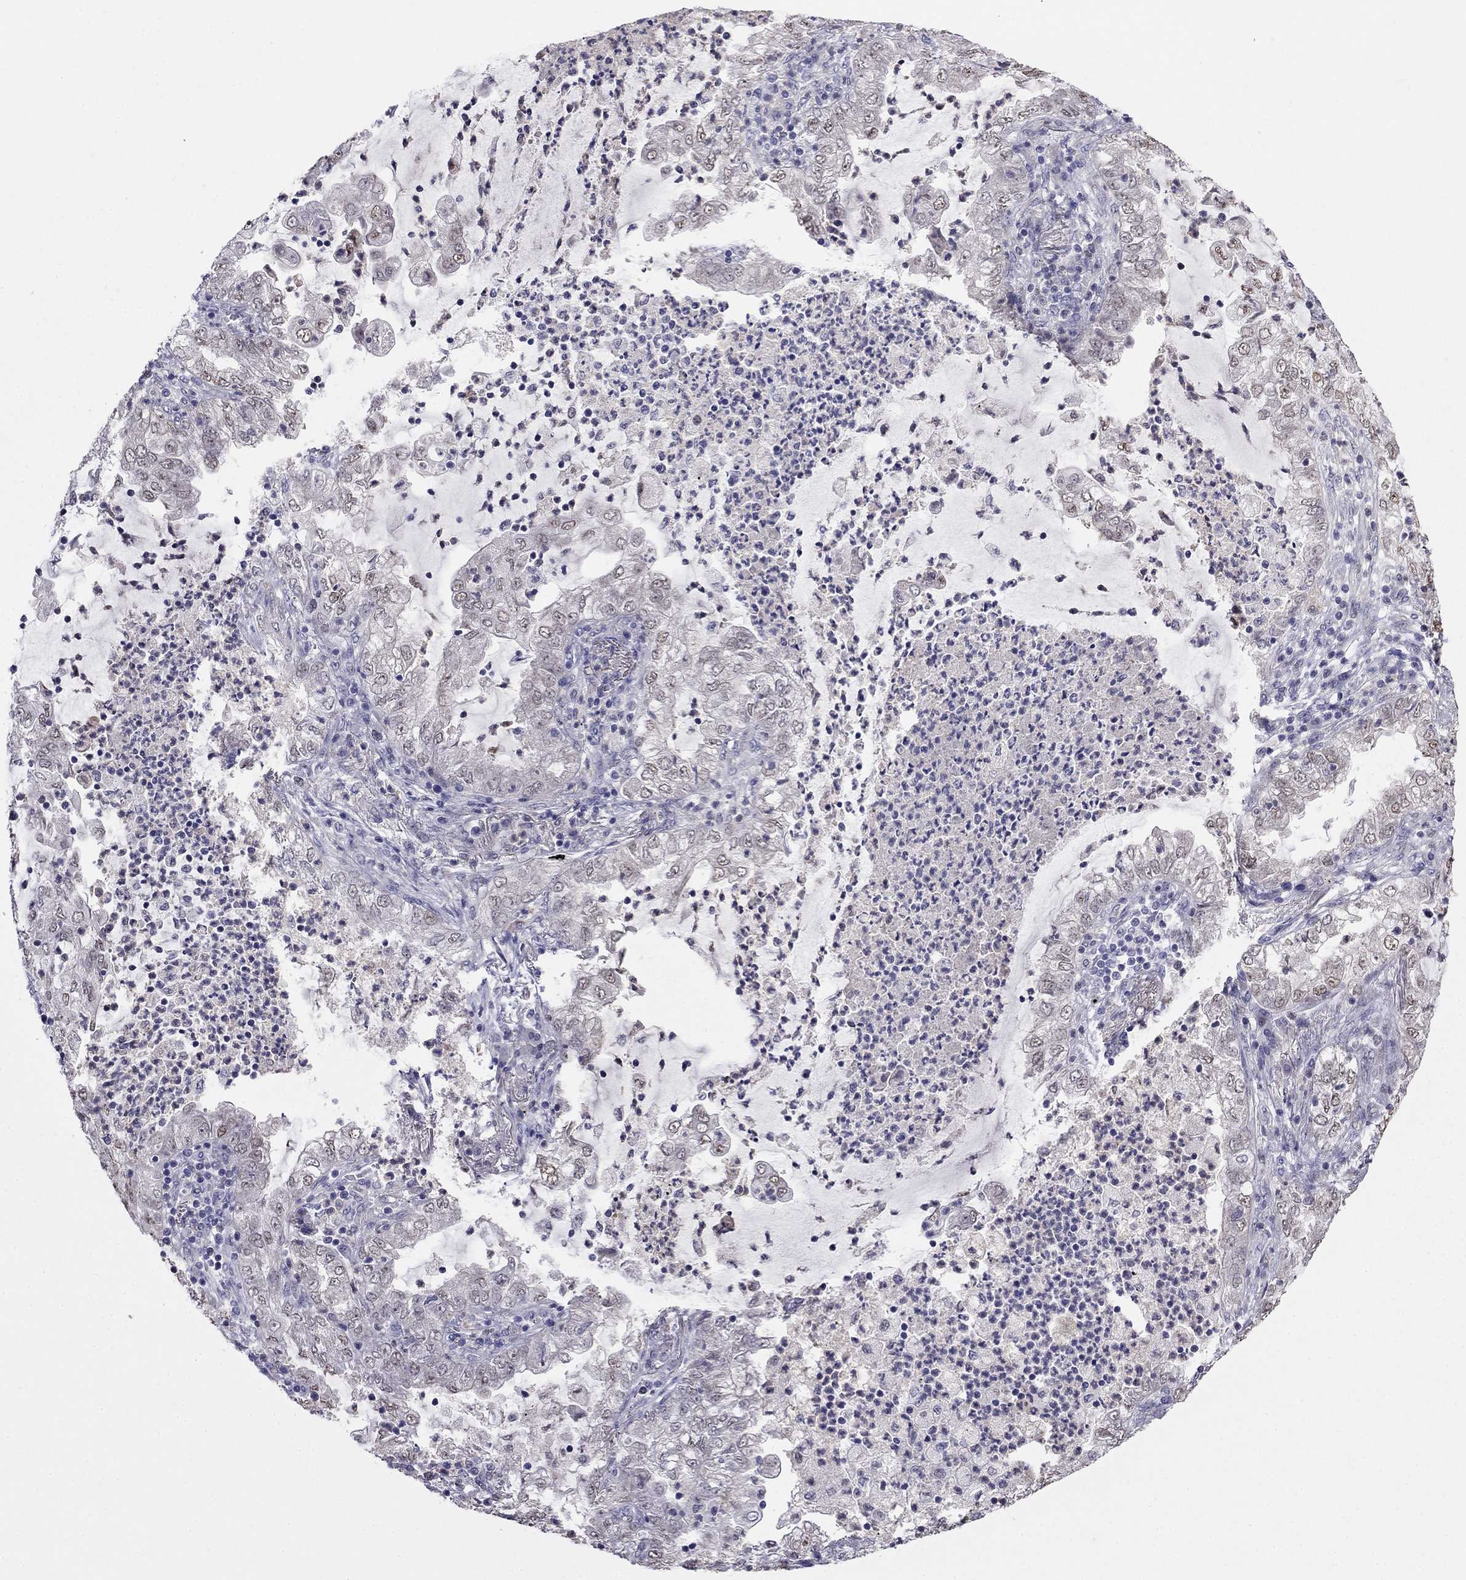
{"staining": {"intensity": "negative", "quantity": "none", "location": "none"}, "tissue": "lung cancer", "cell_type": "Tumor cells", "image_type": "cancer", "snomed": [{"axis": "morphology", "description": "Adenocarcinoma, NOS"}, {"axis": "topography", "description": "Lung"}], "caption": "Histopathology image shows no significant protein expression in tumor cells of lung cancer (adenocarcinoma).", "gene": "LRRC39", "patient": {"sex": "female", "age": 73}}